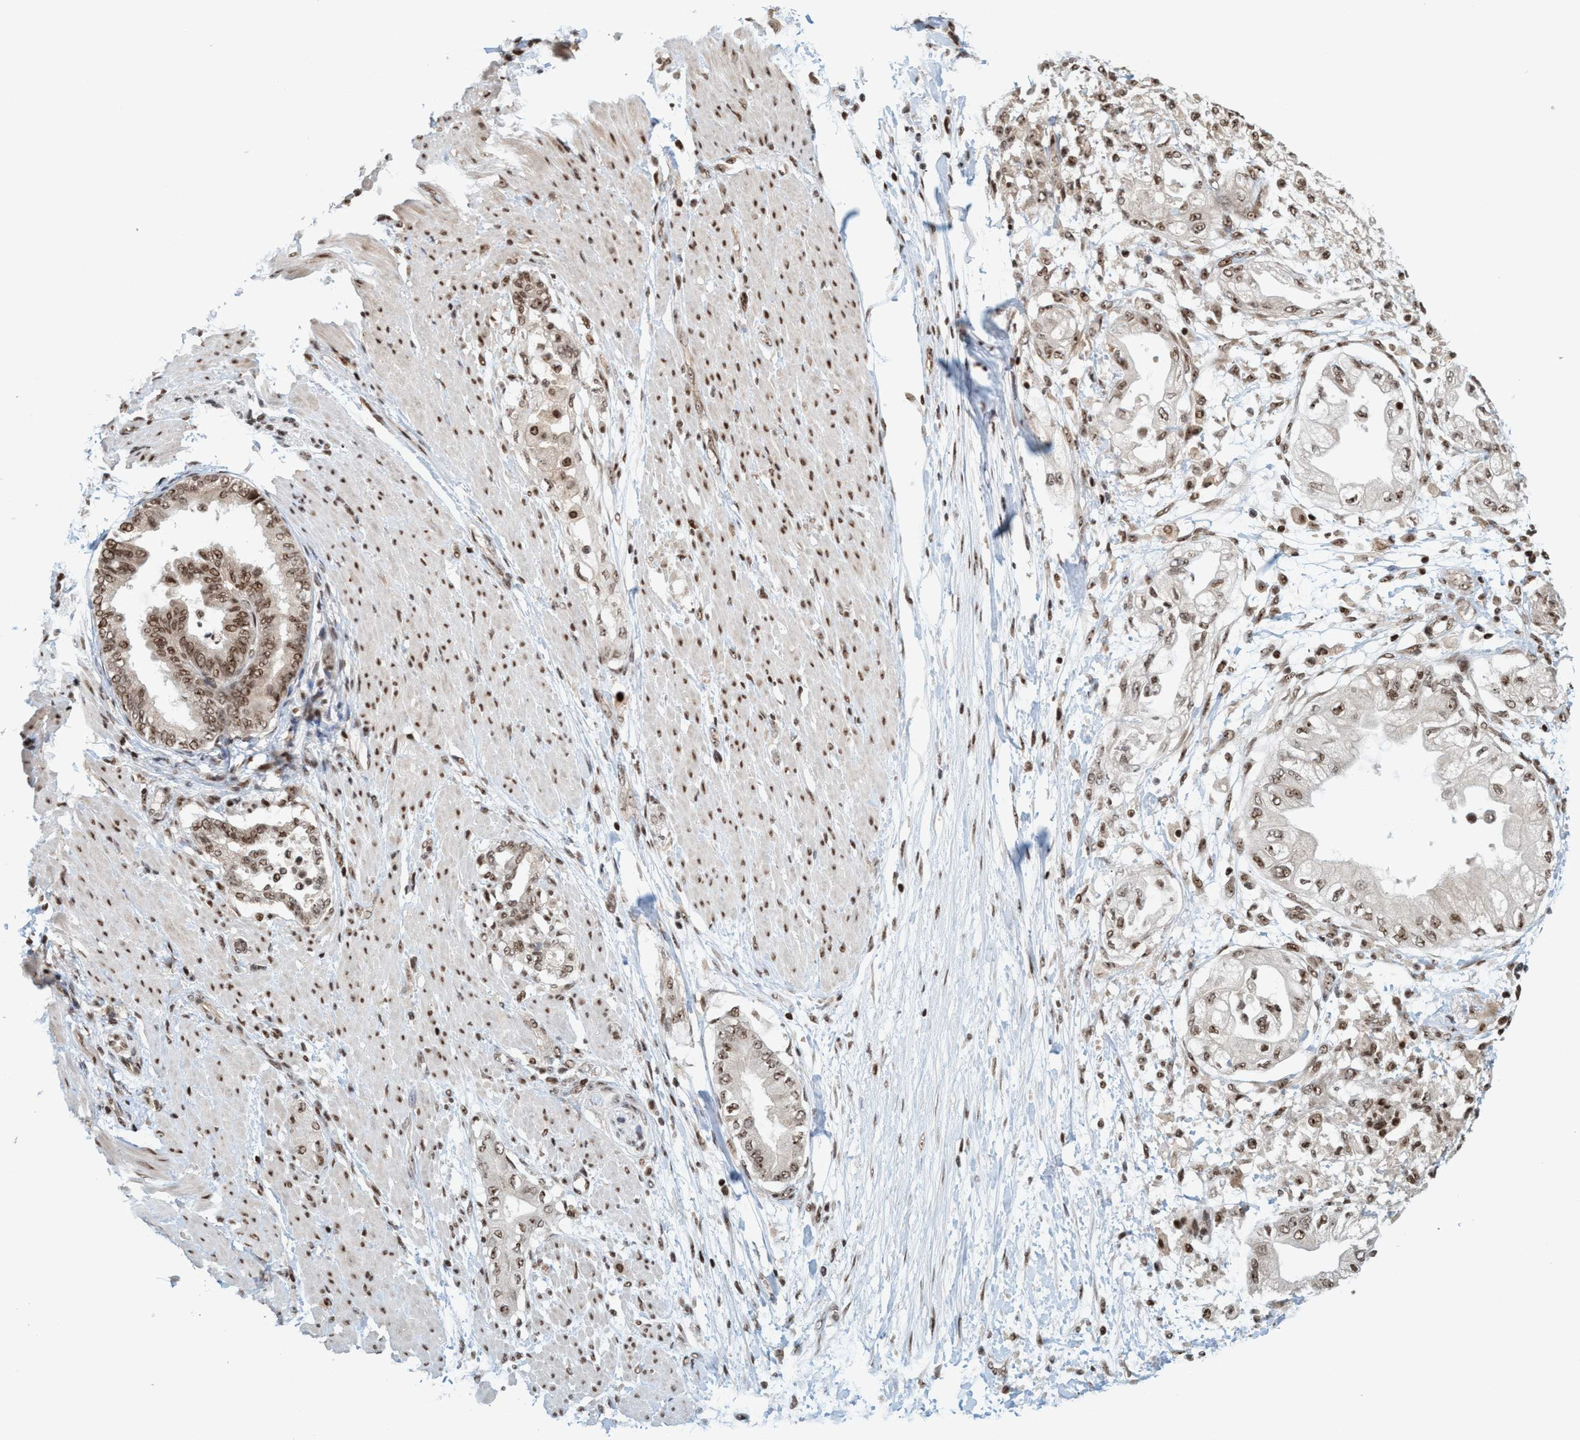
{"staining": {"intensity": "moderate", "quantity": ">75%", "location": "nuclear"}, "tissue": "adipose tissue", "cell_type": "Adipocytes", "image_type": "normal", "snomed": [{"axis": "morphology", "description": "Normal tissue, NOS"}, {"axis": "morphology", "description": "Adenocarcinoma, NOS"}, {"axis": "topography", "description": "Duodenum"}, {"axis": "topography", "description": "Peripheral nerve tissue"}], "caption": "Immunohistochemistry image of benign adipose tissue: human adipose tissue stained using immunohistochemistry (IHC) reveals medium levels of moderate protein expression localized specifically in the nuclear of adipocytes, appearing as a nuclear brown color.", "gene": "SMCR8", "patient": {"sex": "female", "age": 60}}